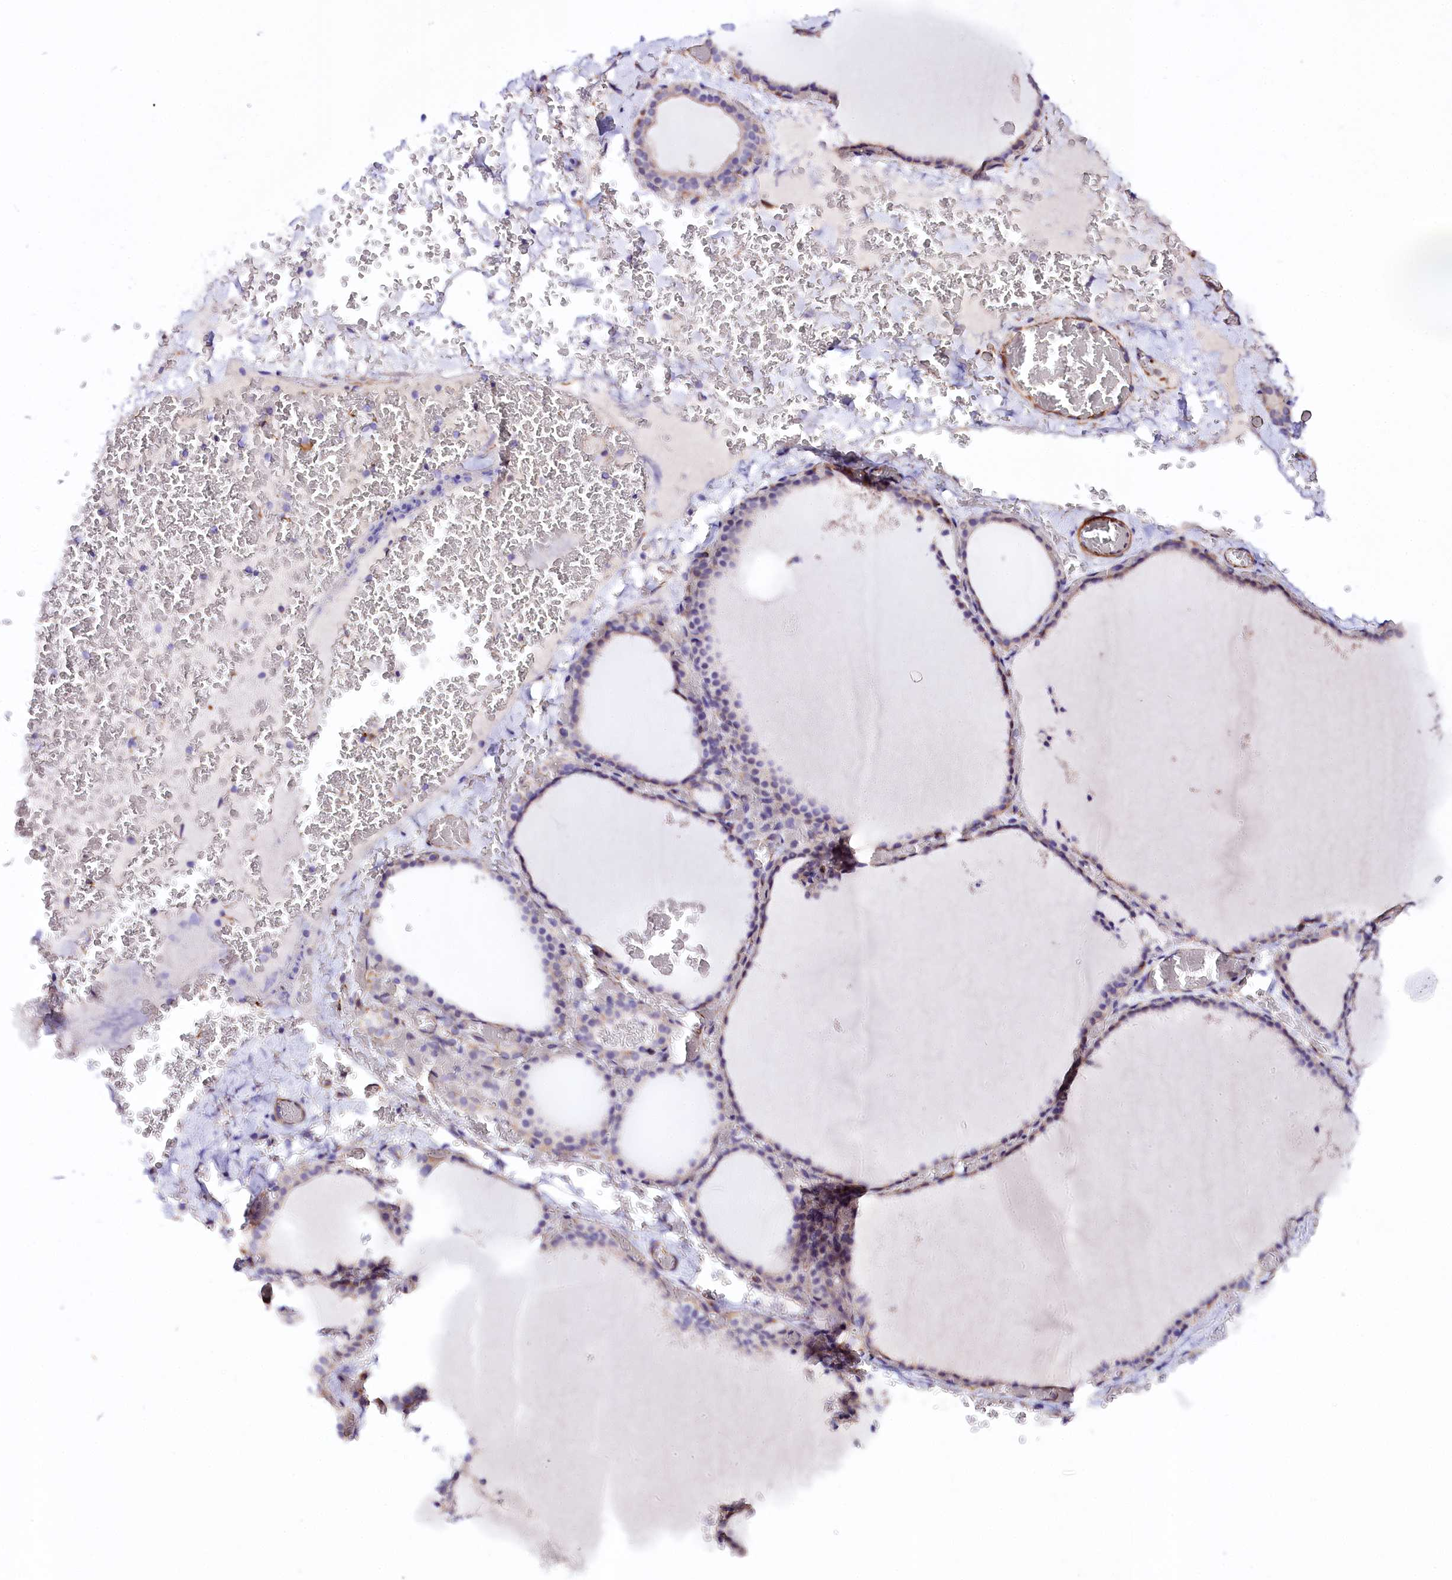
{"staining": {"intensity": "negative", "quantity": "none", "location": "none"}, "tissue": "thyroid gland", "cell_type": "Glandular cells", "image_type": "normal", "snomed": [{"axis": "morphology", "description": "Normal tissue, NOS"}, {"axis": "topography", "description": "Thyroid gland"}], "caption": "Protein analysis of benign thyroid gland displays no significant positivity in glandular cells.", "gene": "TTC12", "patient": {"sex": "female", "age": 39}}